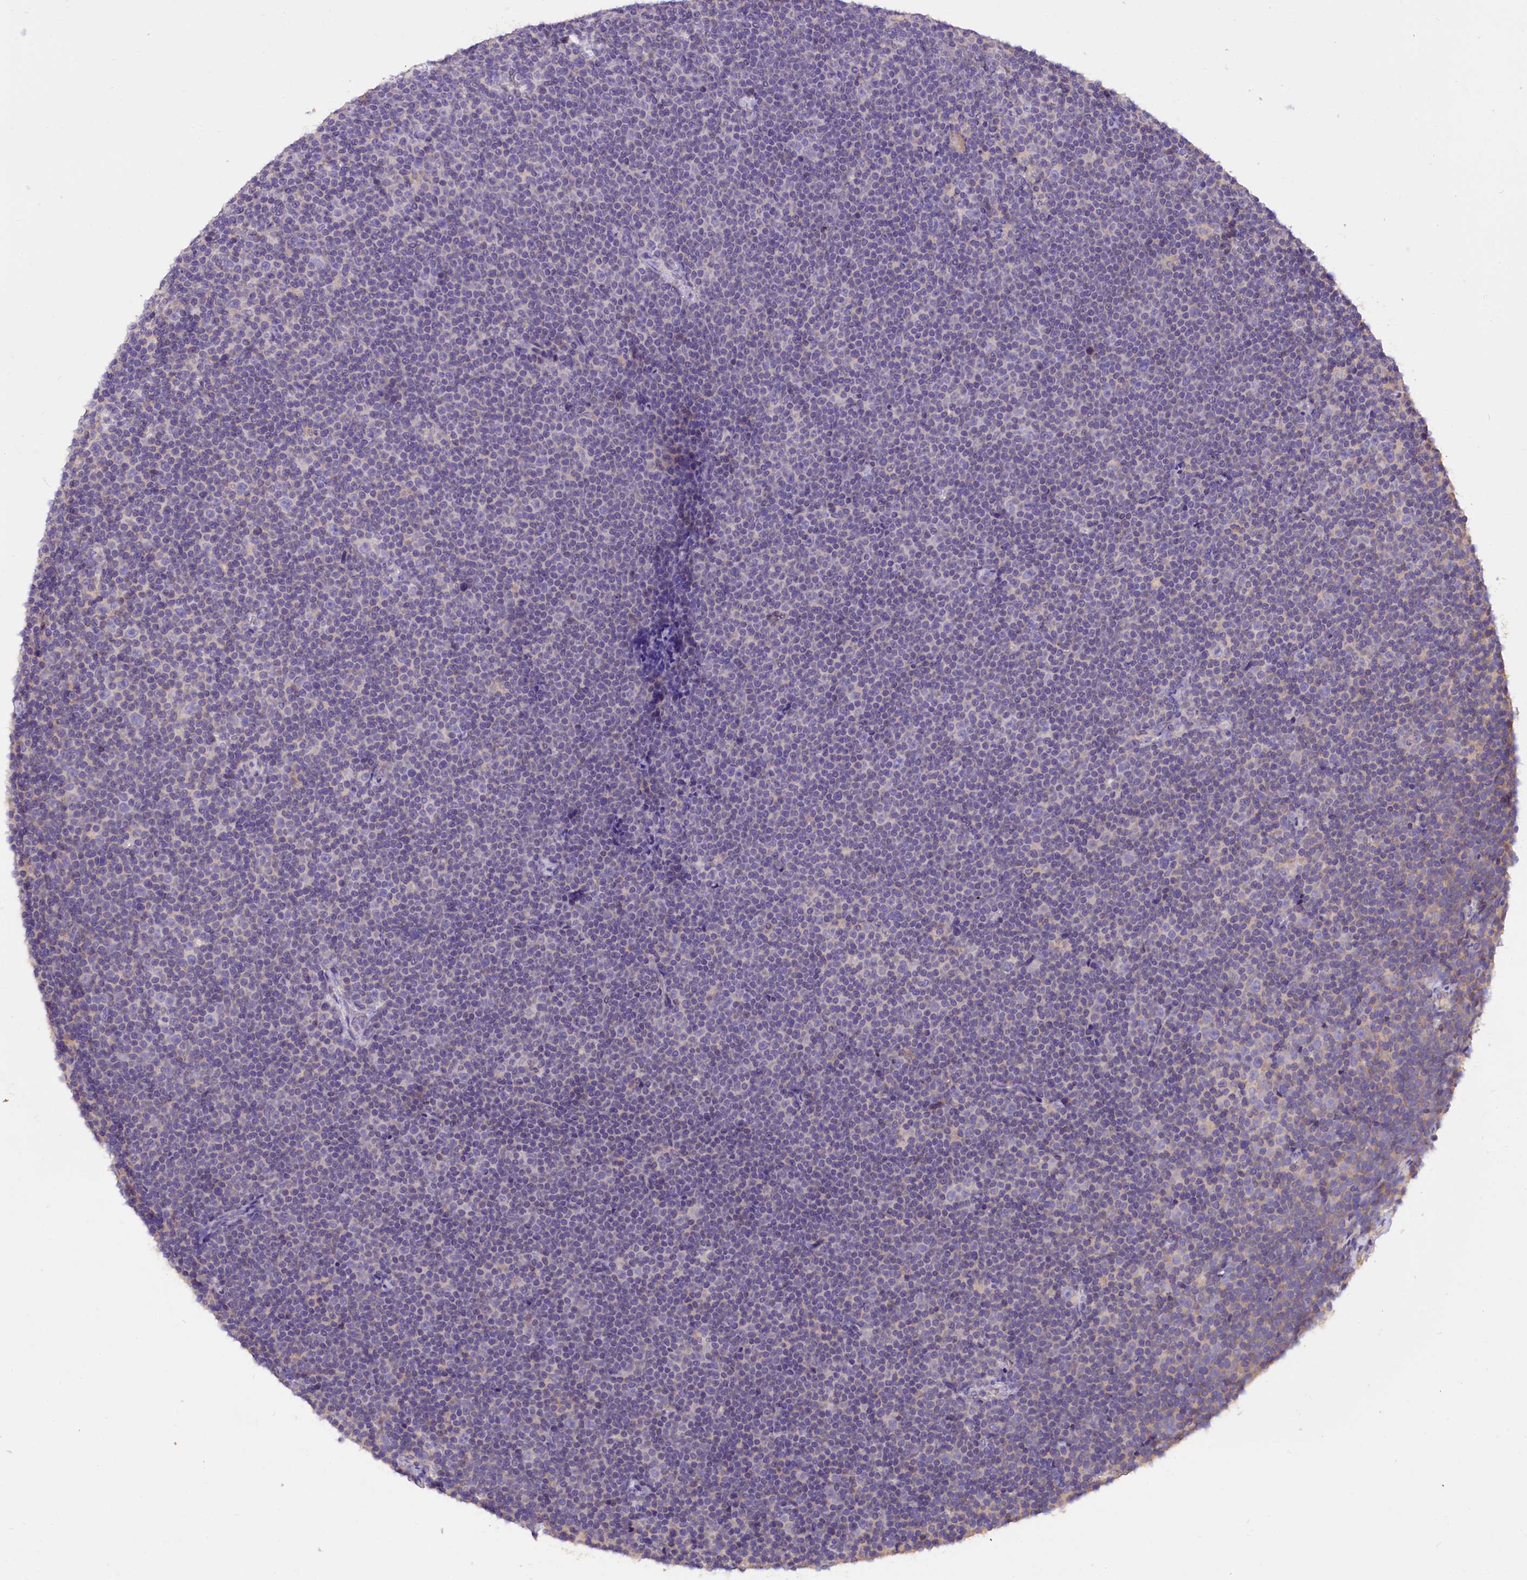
{"staining": {"intensity": "negative", "quantity": "none", "location": "none"}, "tissue": "lymphoma", "cell_type": "Tumor cells", "image_type": "cancer", "snomed": [{"axis": "morphology", "description": "Malignant lymphoma, non-Hodgkin's type, Low grade"}, {"axis": "topography", "description": "Lymph node"}], "caption": "Tumor cells show no significant protein staining in low-grade malignant lymphoma, non-Hodgkin's type.", "gene": "AP3B2", "patient": {"sex": "female", "age": 67}}